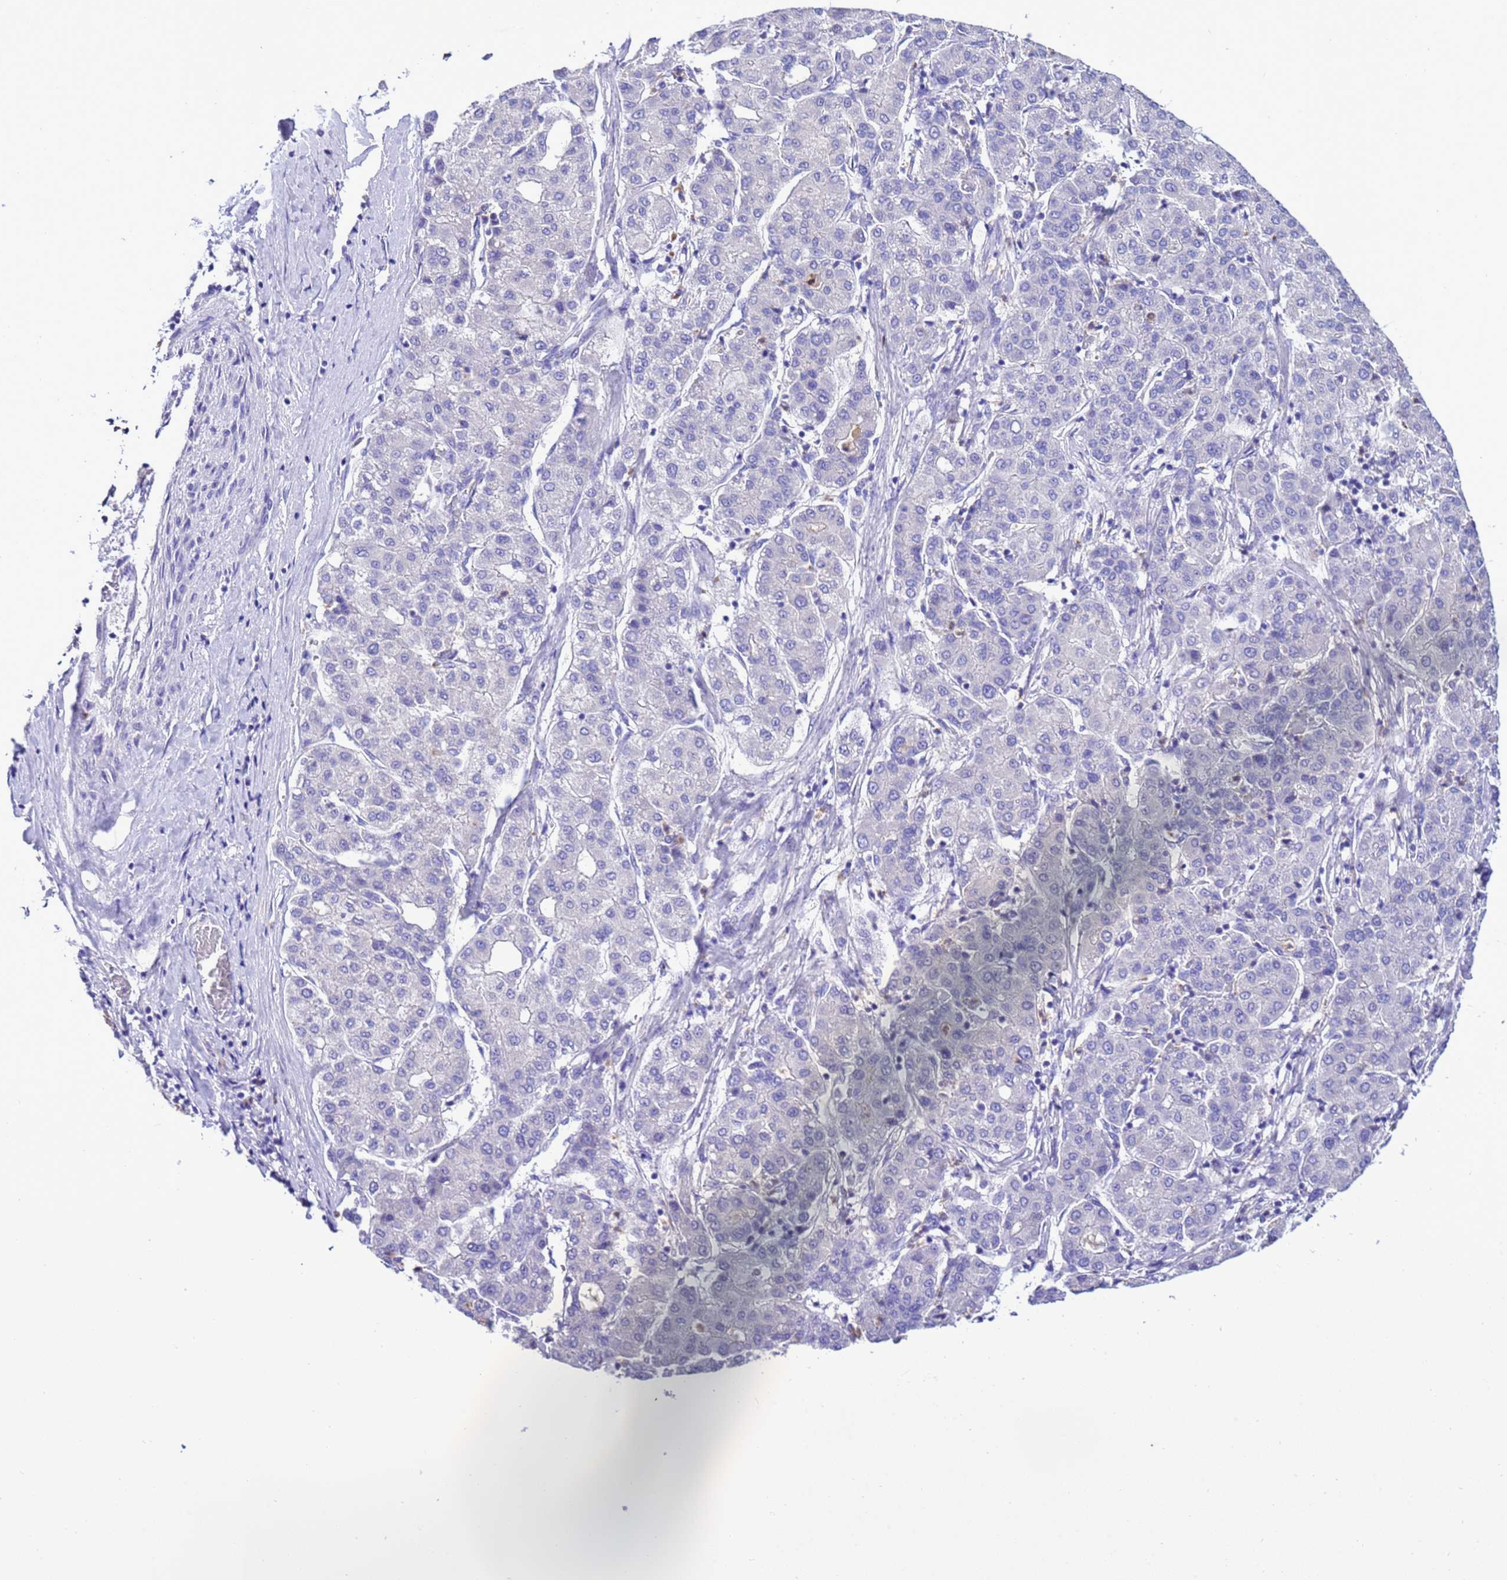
{"staining": {"intensity": "negative", "quantity": "none", "location": "none"}, "tissue": "liver cancer", "cell_type": "Tumor cells", "image_type": "cancer", "snomed": [{"axis": "morphology", "description": "Carcinoma, Hepatocellular, NOS"}, {"axis": "topography", "description": "Liver"}], "caption": "Immunohistochemistry (IHC) image of neoplastic tissue: liver hepatocellular carcinoma stained with DAB (3,3'-diaminobenzidine) reveals no significant protein staining in tumor cells.", "gene": "KICS2", "patient": {"sex": "male", "age": 65}}